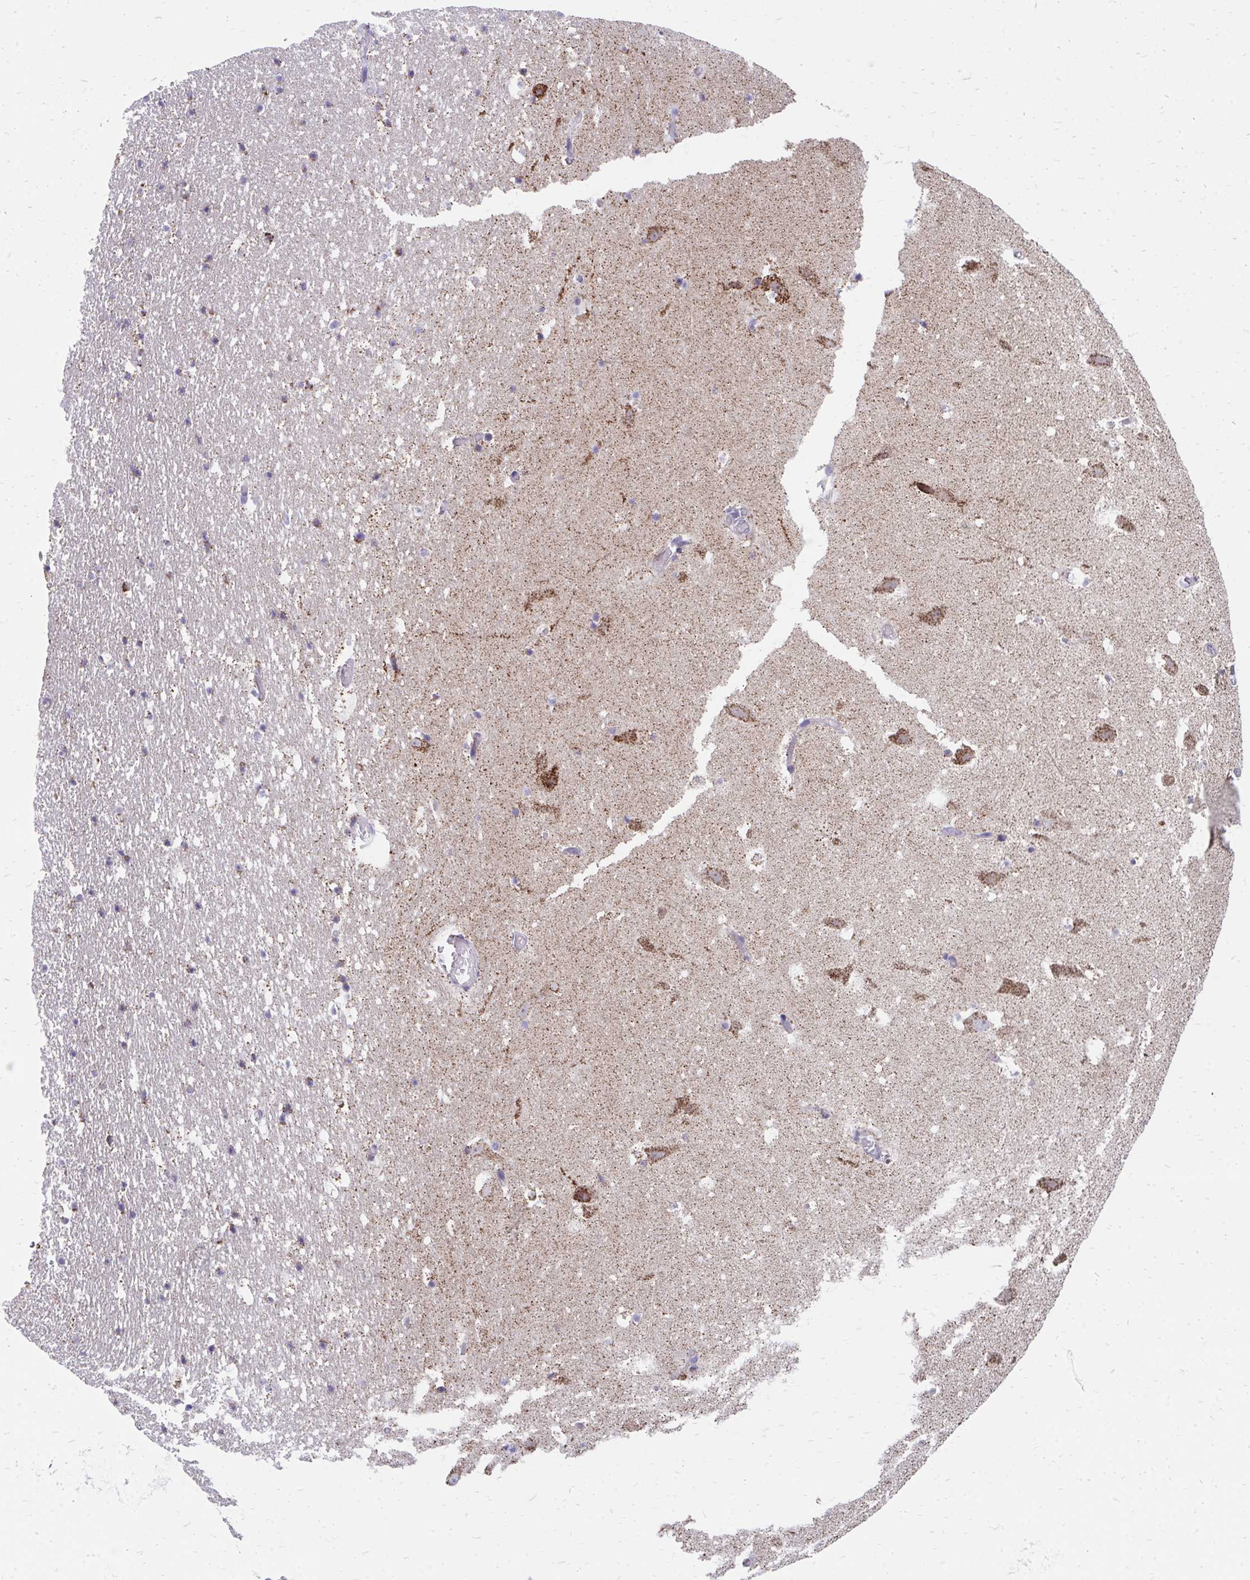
{"staining": {"intensity": "weak", "quantity": "<25%", "location": "cytoplasmic/membranous"}, "tissue": "hippocampus", "cell_type": "Glial cells", "image_type": "normal", "snomed": [{"axis": "morphology", "description": "Normal tissue, NOS"}, {"axis": "topography", "description": "Hippocampus"}], "caption": "The micrograph shows no significant expression in glial cells of hippocampus. (DAB (3,3'-diaminobenzidine) immunohistochemistry, high magnification).", "gene": "FHIP1B", "patient": {"sex": "female", "age": 42}}